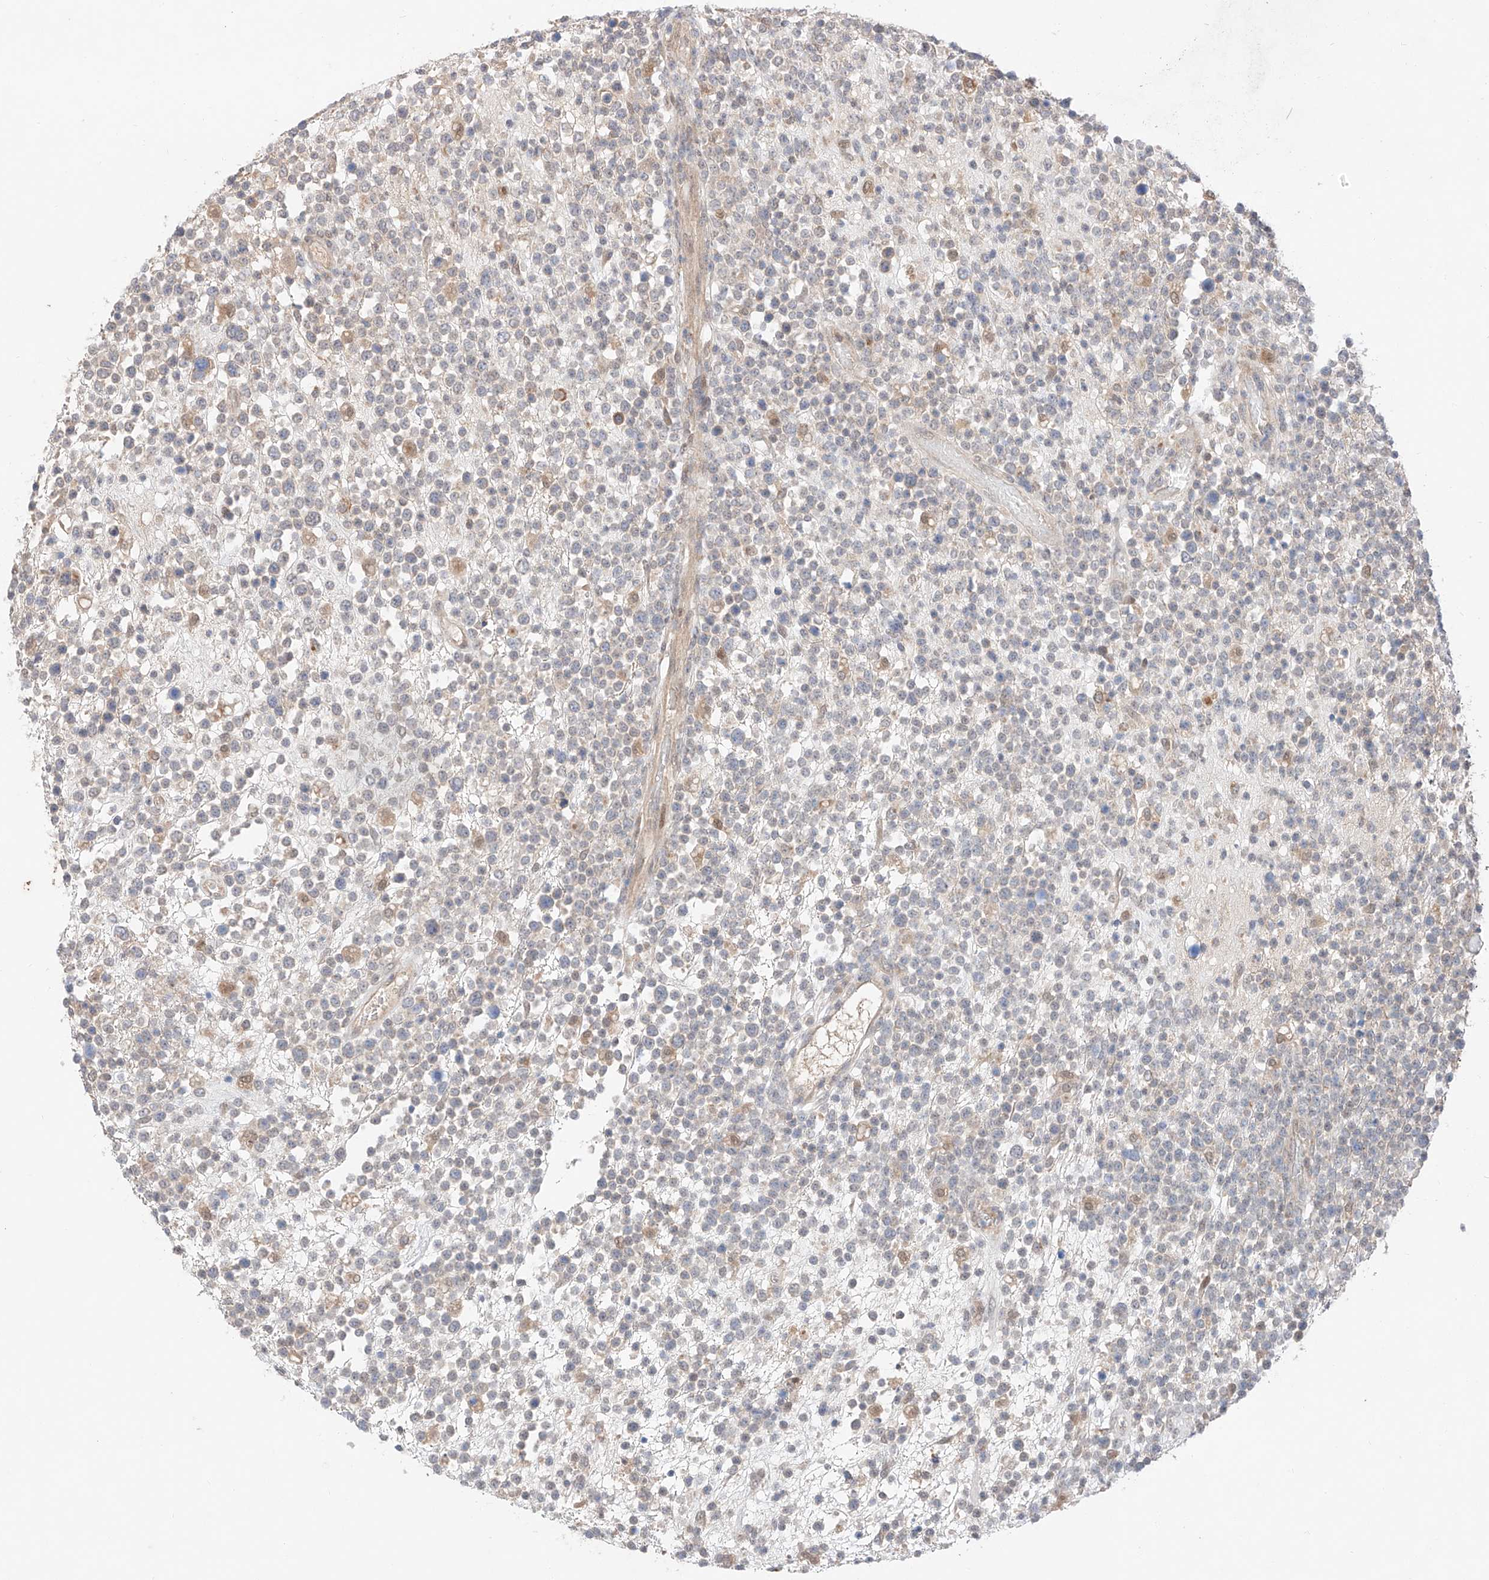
{"staining": {"intensity": "weak", "quantity": "<25%", "location": "cytoplasmic/membranous"}, "tissue": "lymphoma", "cell_type": "Tumor cells", "image_type": "cancer", "snomed": [{"axis": "morphology", "description": "Malignant lymphoma, non-Hodgkin's type, High grade"}, {"axis": "topography", "description": "Colon"}], "caption": "Immunohistochemistry (IHC) of high-grade malignant lymphoma, non-Hodgkin's type reveals no expression in tumor cells.", "gene": "GCNT1", "patient": {"sex": "female", "age": 53}}